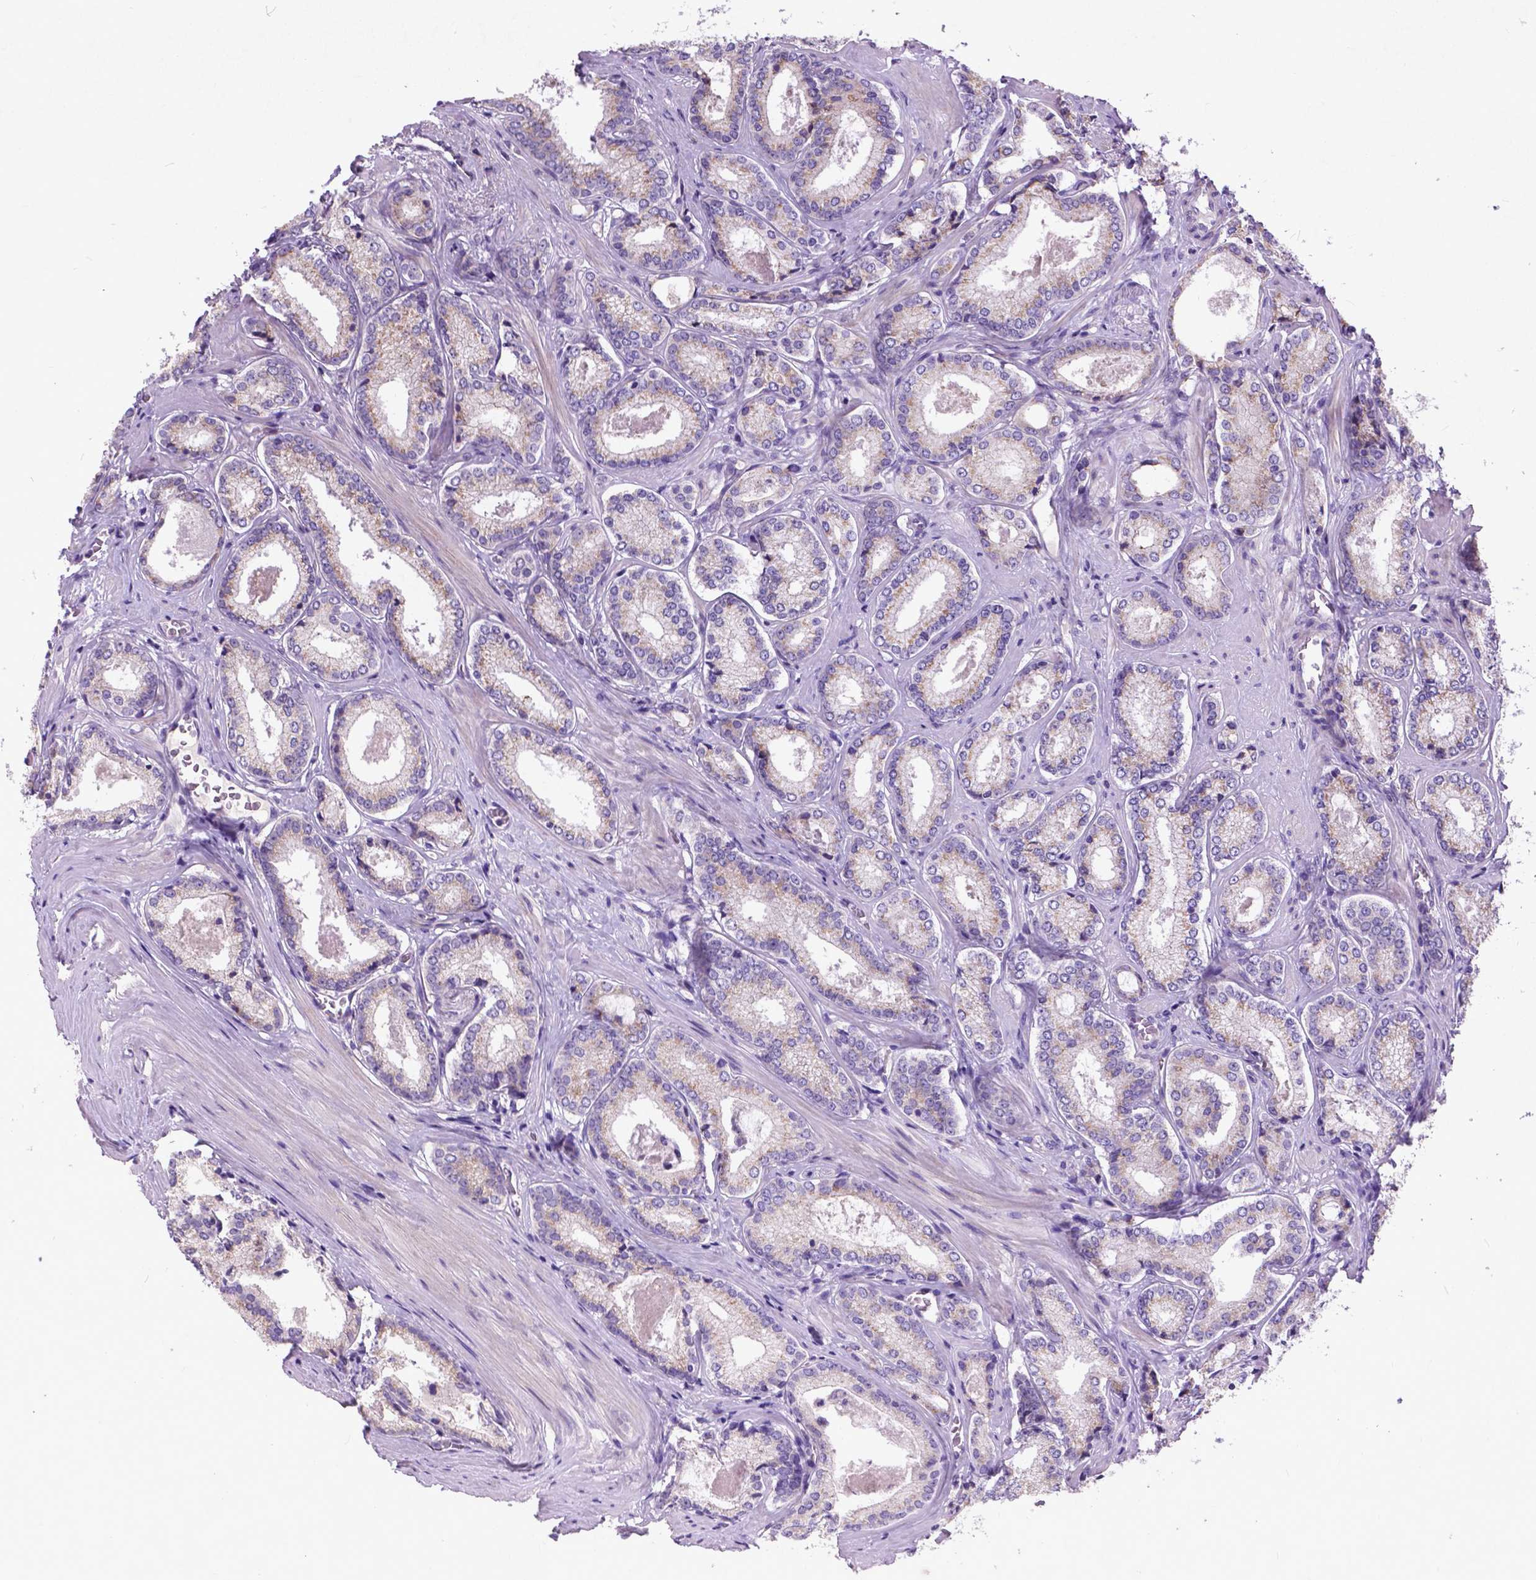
{"staining": {"intensity": "weak", "quantity": ">75%", "location": "cytoplasmic/membranous"}, "tissue": "prostate cancer", "cell_type": "Tumor cells", "image_type": "cancer", "snomed": [{"axis": "morphology", "description": "Adenocarcinoma, Low grade"}, {"axis": "topography", "description": "Prostate"}], "caption": "Weak cytoplasmic/membranous protein expression is identified in approximately >75% of tumor cells in prostate cancer (low-grade adenocarcinoma). The protein of interest is shown in brown color, while the nuclei are stained blue.", "gene": "ATG4D", "patient": {"sex": "male", "age": 56}}